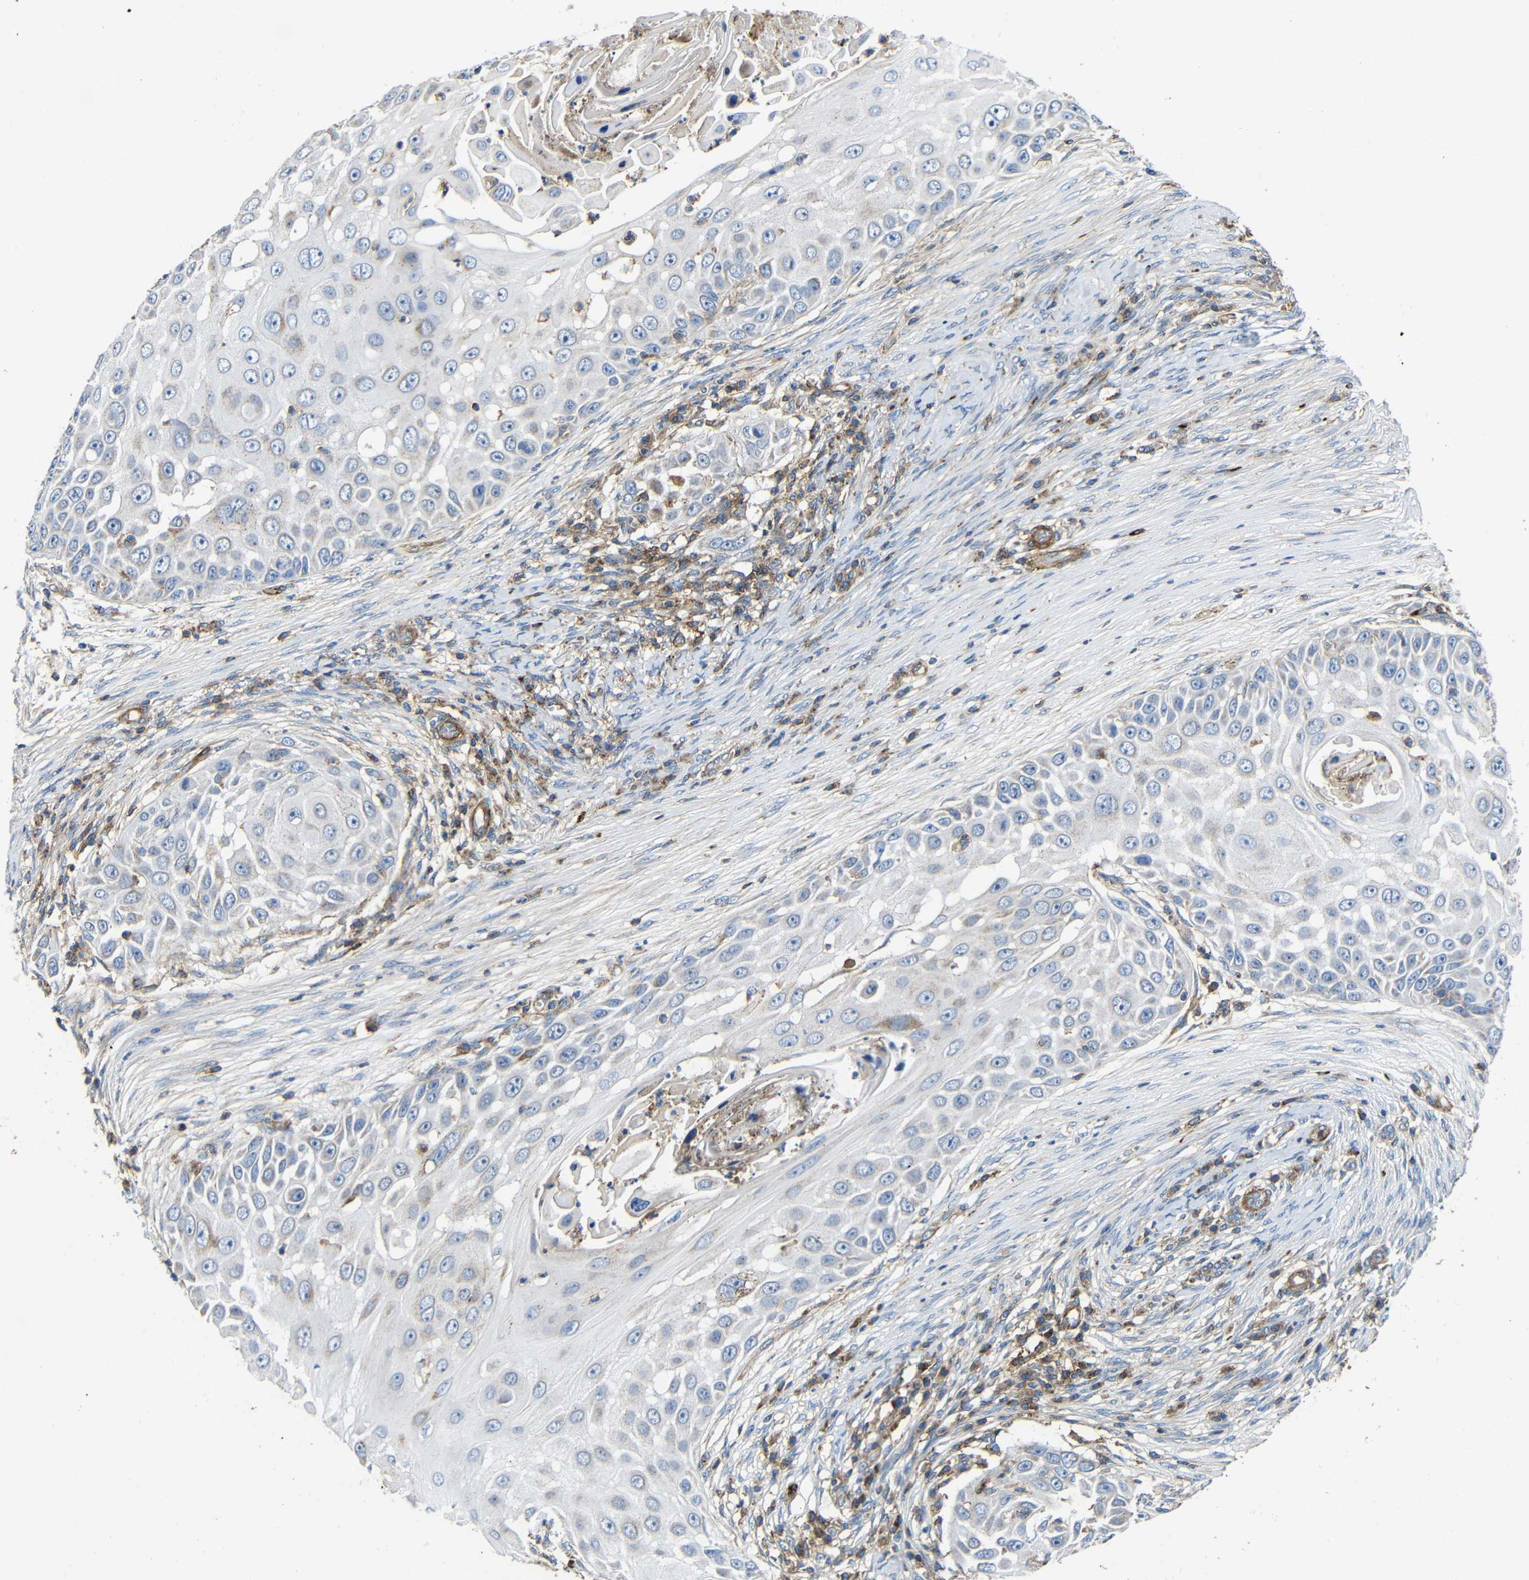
{"staining": {"intensity": "negative", "quantity": "none", "location": "none"}, "tissue": "skin cancer", "cell_type": "Tumor cells", "image_type": "cancer", "snomed": [{"axis": "morphology", "description": "Squamous cell carcinoma, NOS"}, {"axis": "topography", "description": "Skin"}], "caption": "DAB (3,3'-diaminobenzidine) immunohistochemical staining of skin cancer (squamous cell carcinoma) exhibits no significant staining in tumor cells.", "gene": "IGSF10", "patient": {"sex": "female", "age": 44}}